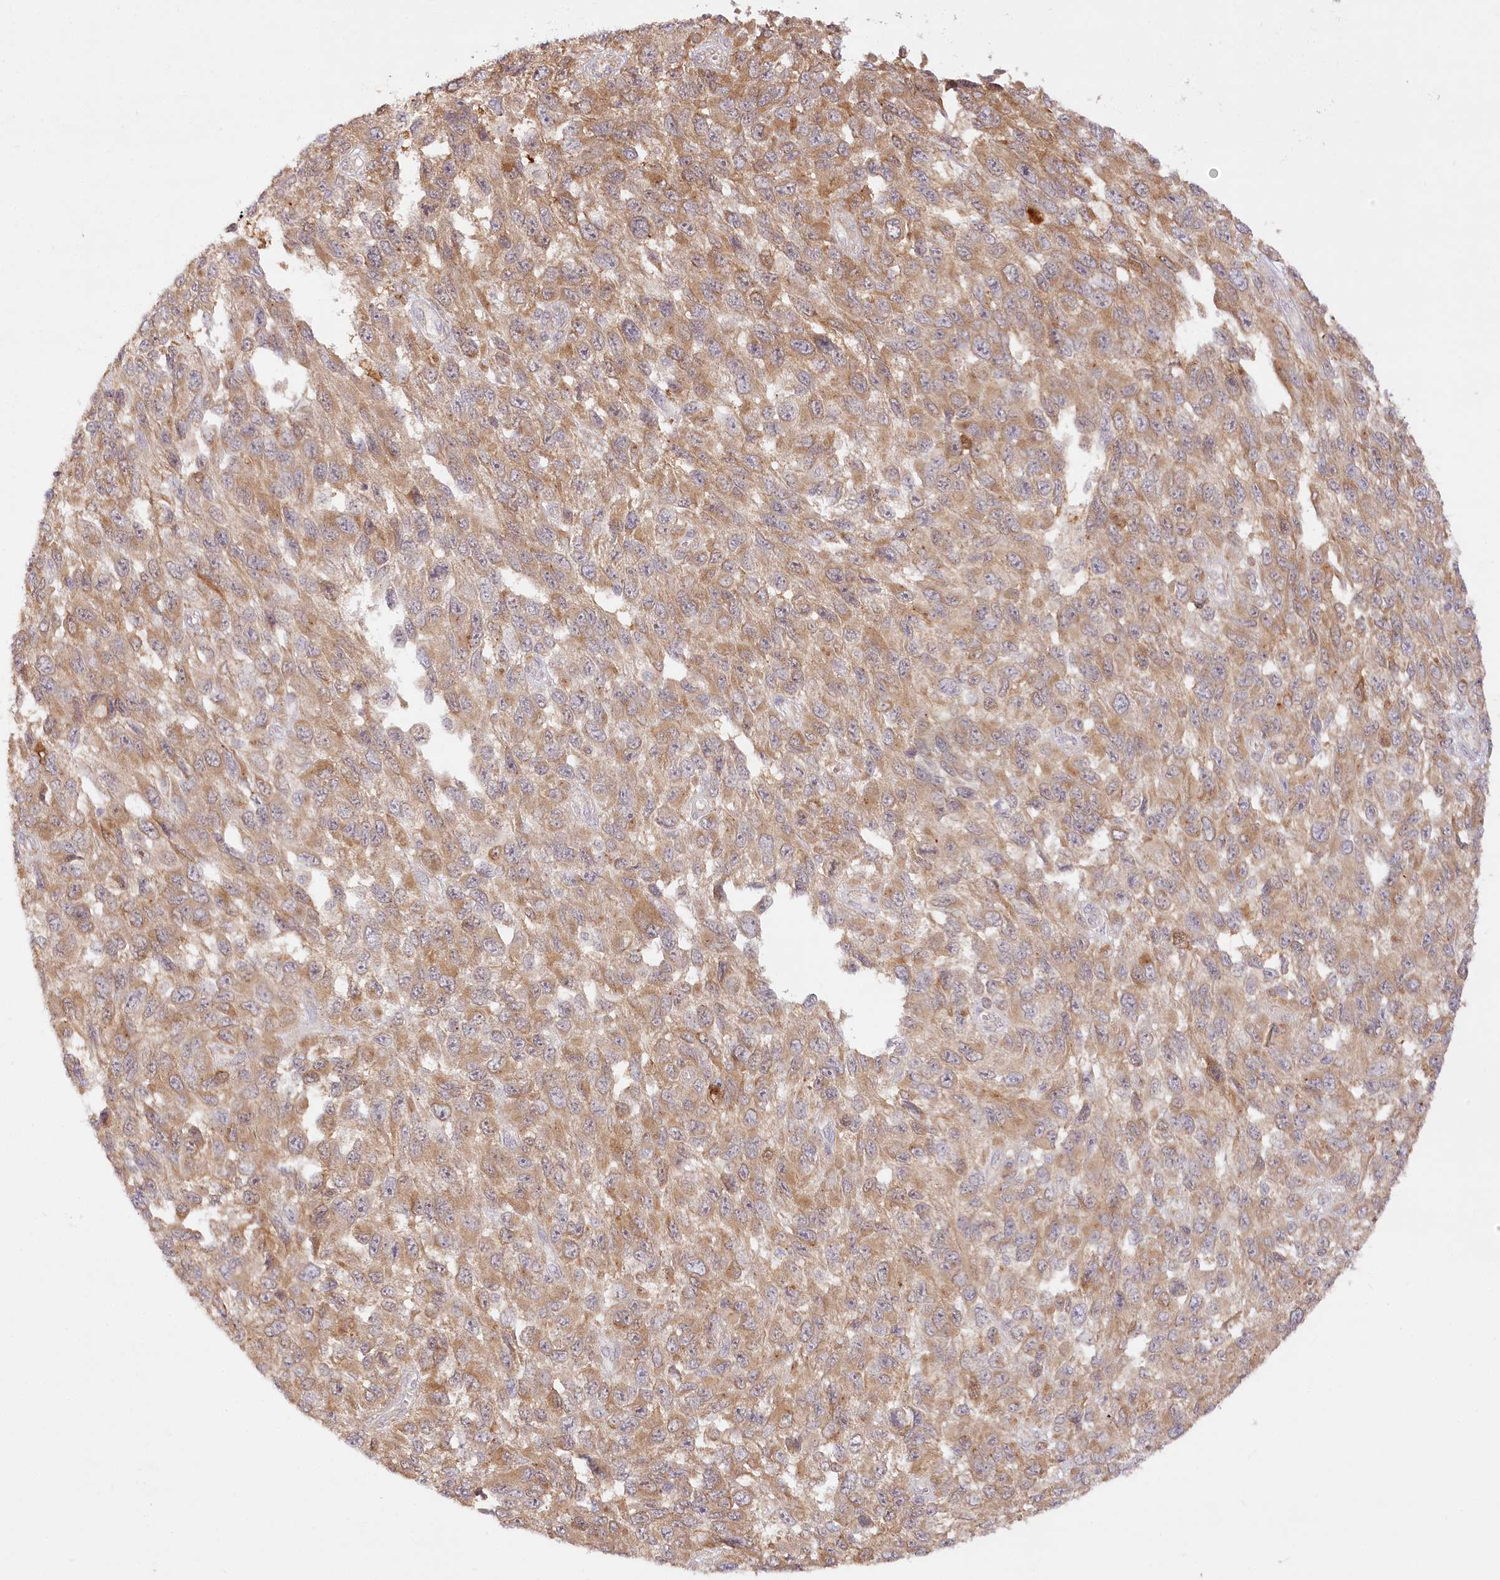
{"staining": {"intensity": "moderate", "quantity": ">75%", "location": "cytoplasmic/membranous"}, "tissue": "melanoma", "cell_type": "Tumor cells", "image_type": "cancer", "snomed": [{"axis": "morphology", "description": "Malignant melanoma, NOS"}, {"axis": "topography", "description": "Skin"}], "caption": "Immunohistochemical staining of human melanoma reveals medium levels of moderate cytoplasmic/membranous protein positivity in about >75% of tumor cells. Ihc stains the protein in brown and the nuclei are stained blue.", "gene": "INPP4B", "patient": {"sex": "female", "age": 96}}